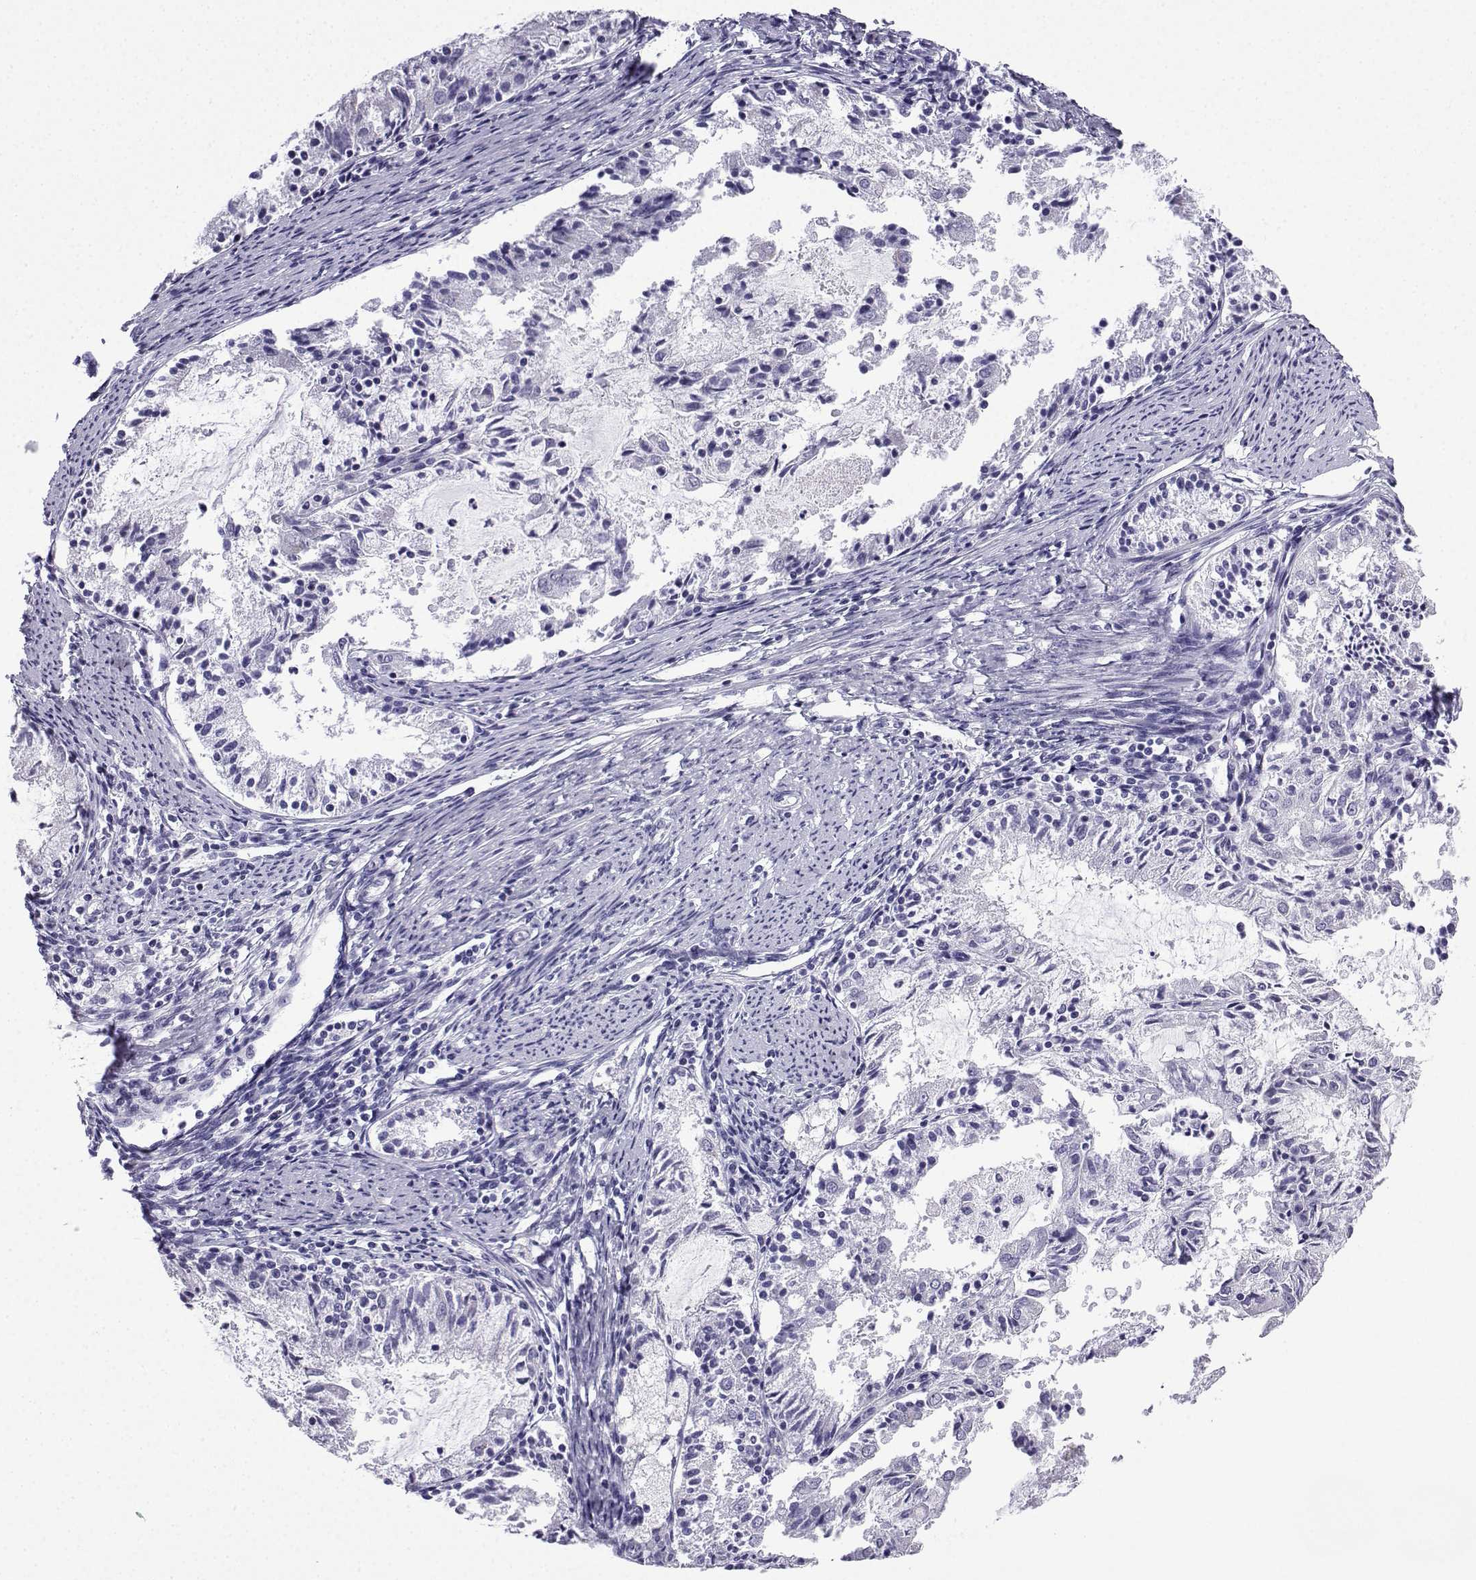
{"staining": {"intensity": "negative", "quantity": "none", "location": "none"}, "tissue": "endometrial cancer", "cell_type": "Tumor cells", "image_type": "cancer", "snomed": [{"axis": "morphology", "description": "Adenocarcinoma, NOS"}, {"axis": "topography", "description": "Endometrium"}], "caption": "This is an IHC photomicrograph of human endometrial cancer (adenocarcinoma). There is no positivity in tumor cells.", "gene": "ACRBP", "patient": {"sex": "female", "age": 57}}